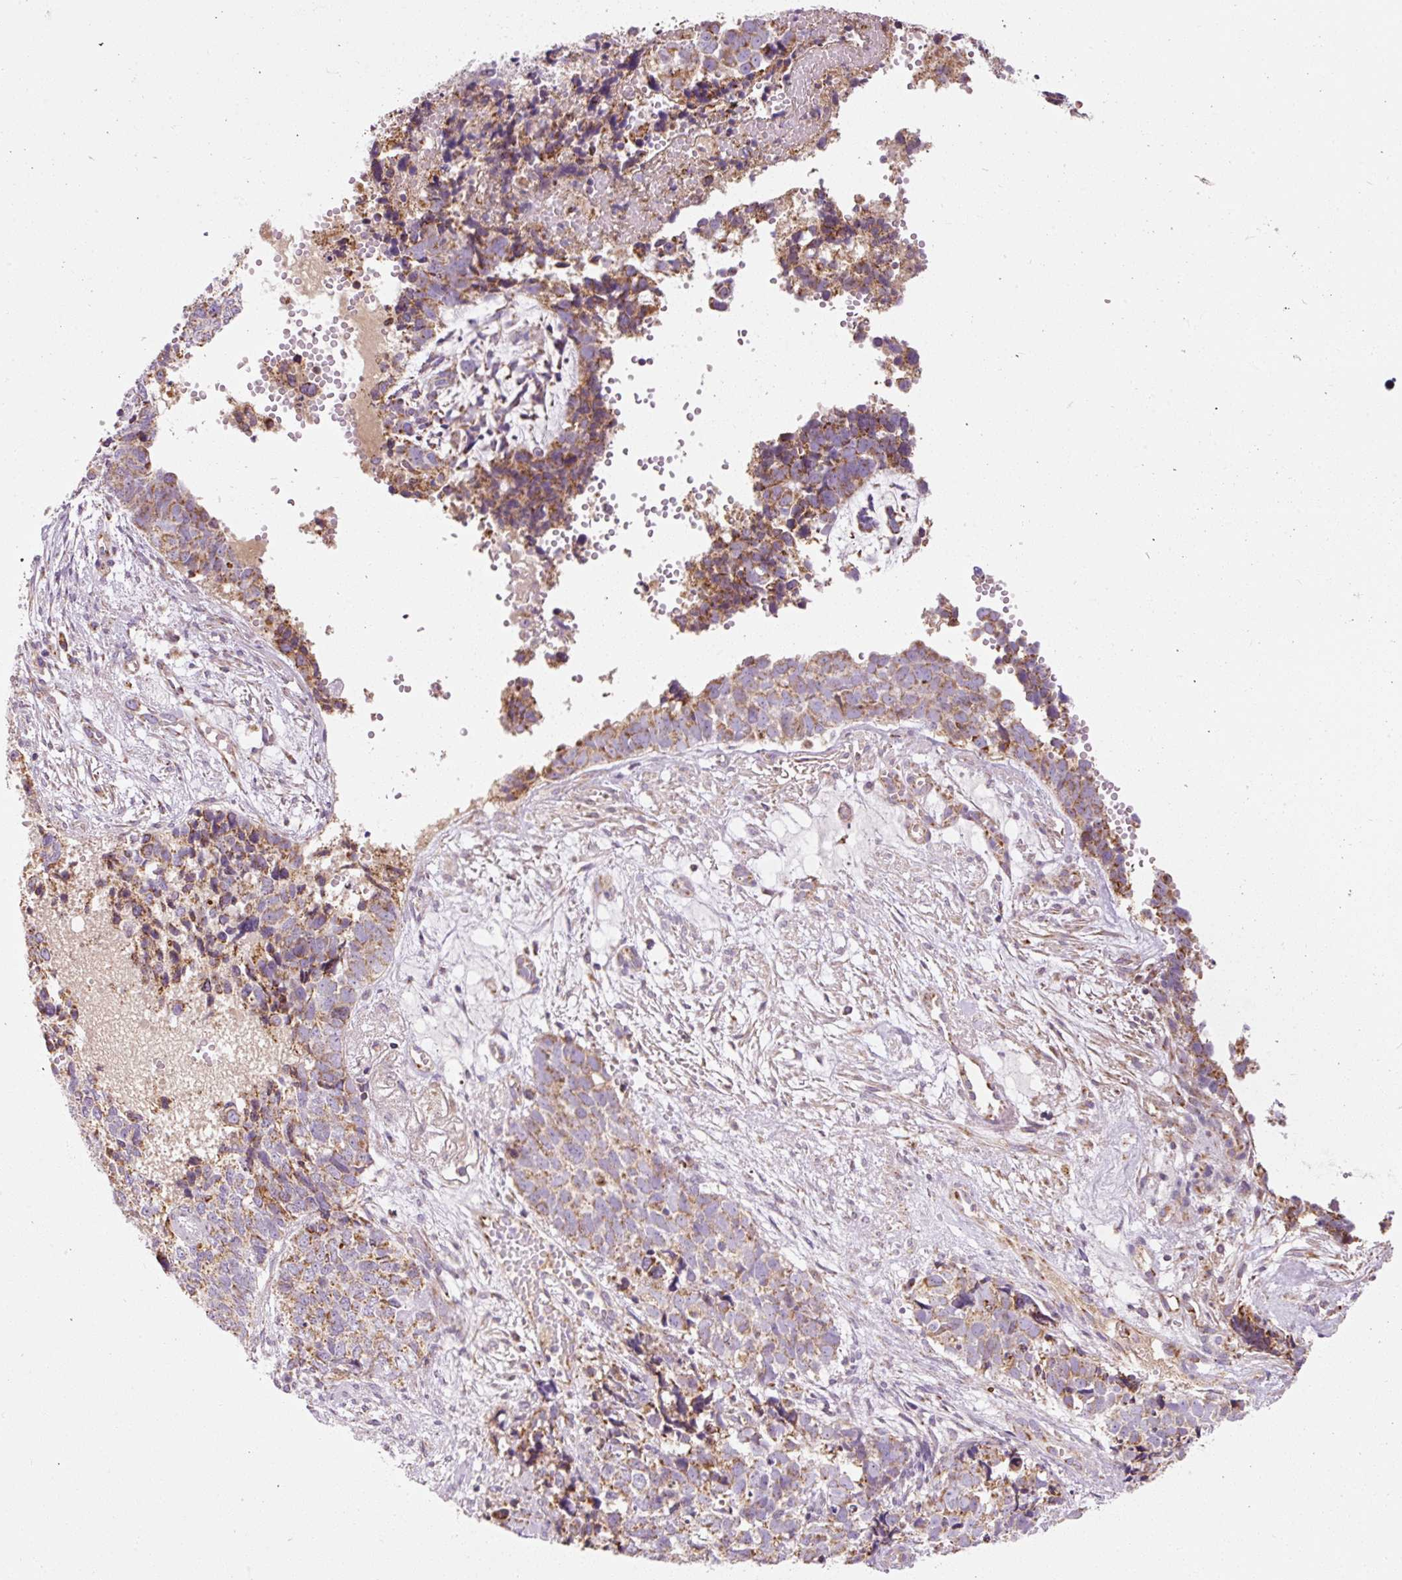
{"staining": {"intensity": "moderate", "quantity": "25%-75%", "location": "cytoplasmic/membranous"}, "tissue": "cervical cancer", "cell_type": "Tumor cells", "image_type": "cancer", "snomed": [{"axis": "morphology", "description": "Squamous cell carcinoma, NOS"}, {"axis": "topography", "description": "Cervix"}], "caption": "This is an image of immunohistochemistry (IHC) staining of cervical cancer, which shows moderate expression in the cytoplasmic/membranous of tumor cells.", "gene": "NDUFB4", "patient": {"sex": "female", "age": 63}}